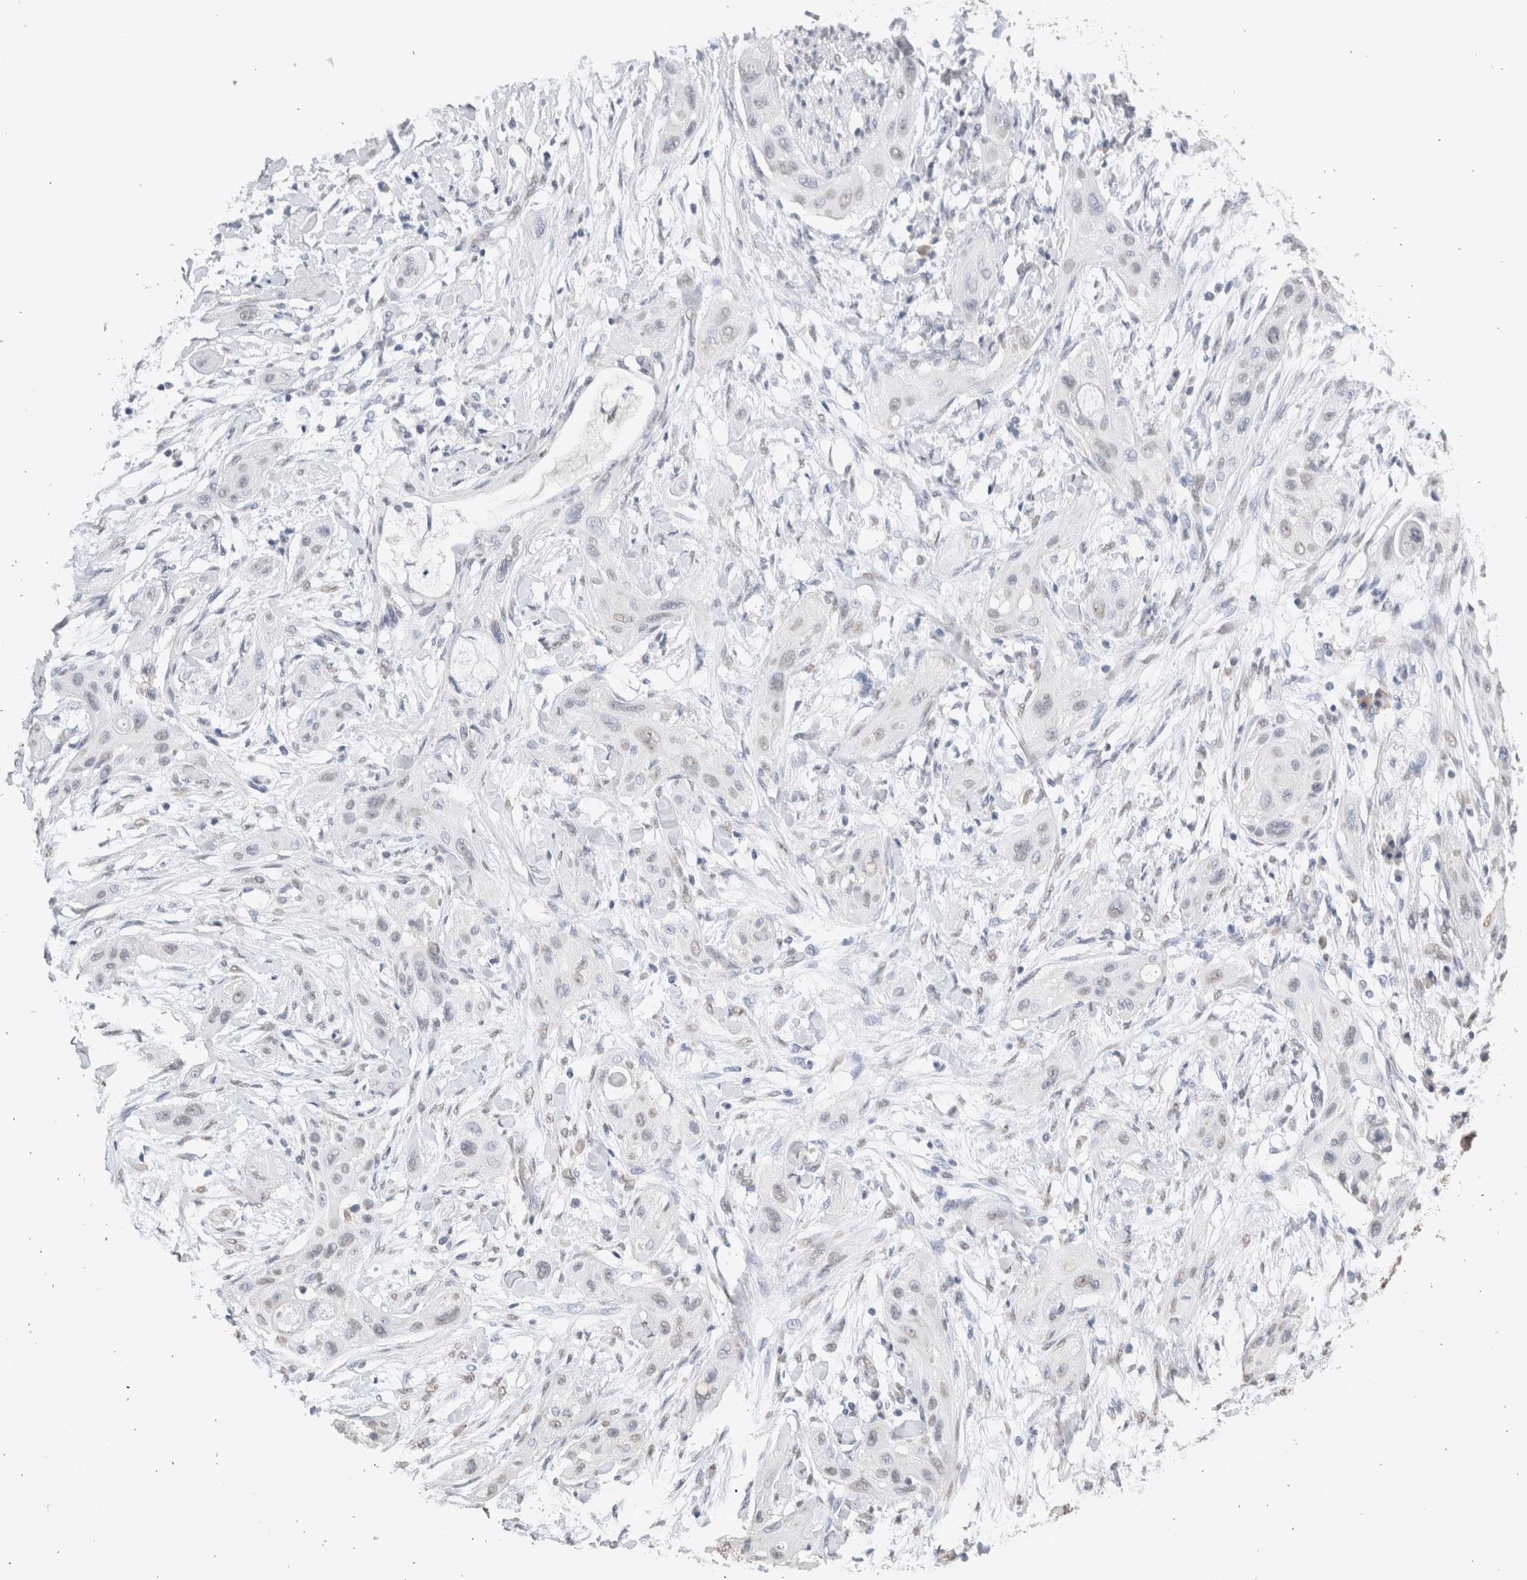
{"staining": {"intensity": "negative", "quantity": "none", "location": "none"}, "tissue": "lung cancer", "cell_type": "Tumor cells", "image_type": "cancer", "snomed": [{"axis": "morphology", "description": "Squamous cell carcinoma, NOS"}, {"axis": "topography", "description": "Lung"}], "caption": "IHC histopathology image of lung cancer (squamous cell carcinoma) stained for a protein (brown), which reveals no expression in tumor cells.", "gene": "LGALS2", "patient": {"sex": "female", "age": 47}}